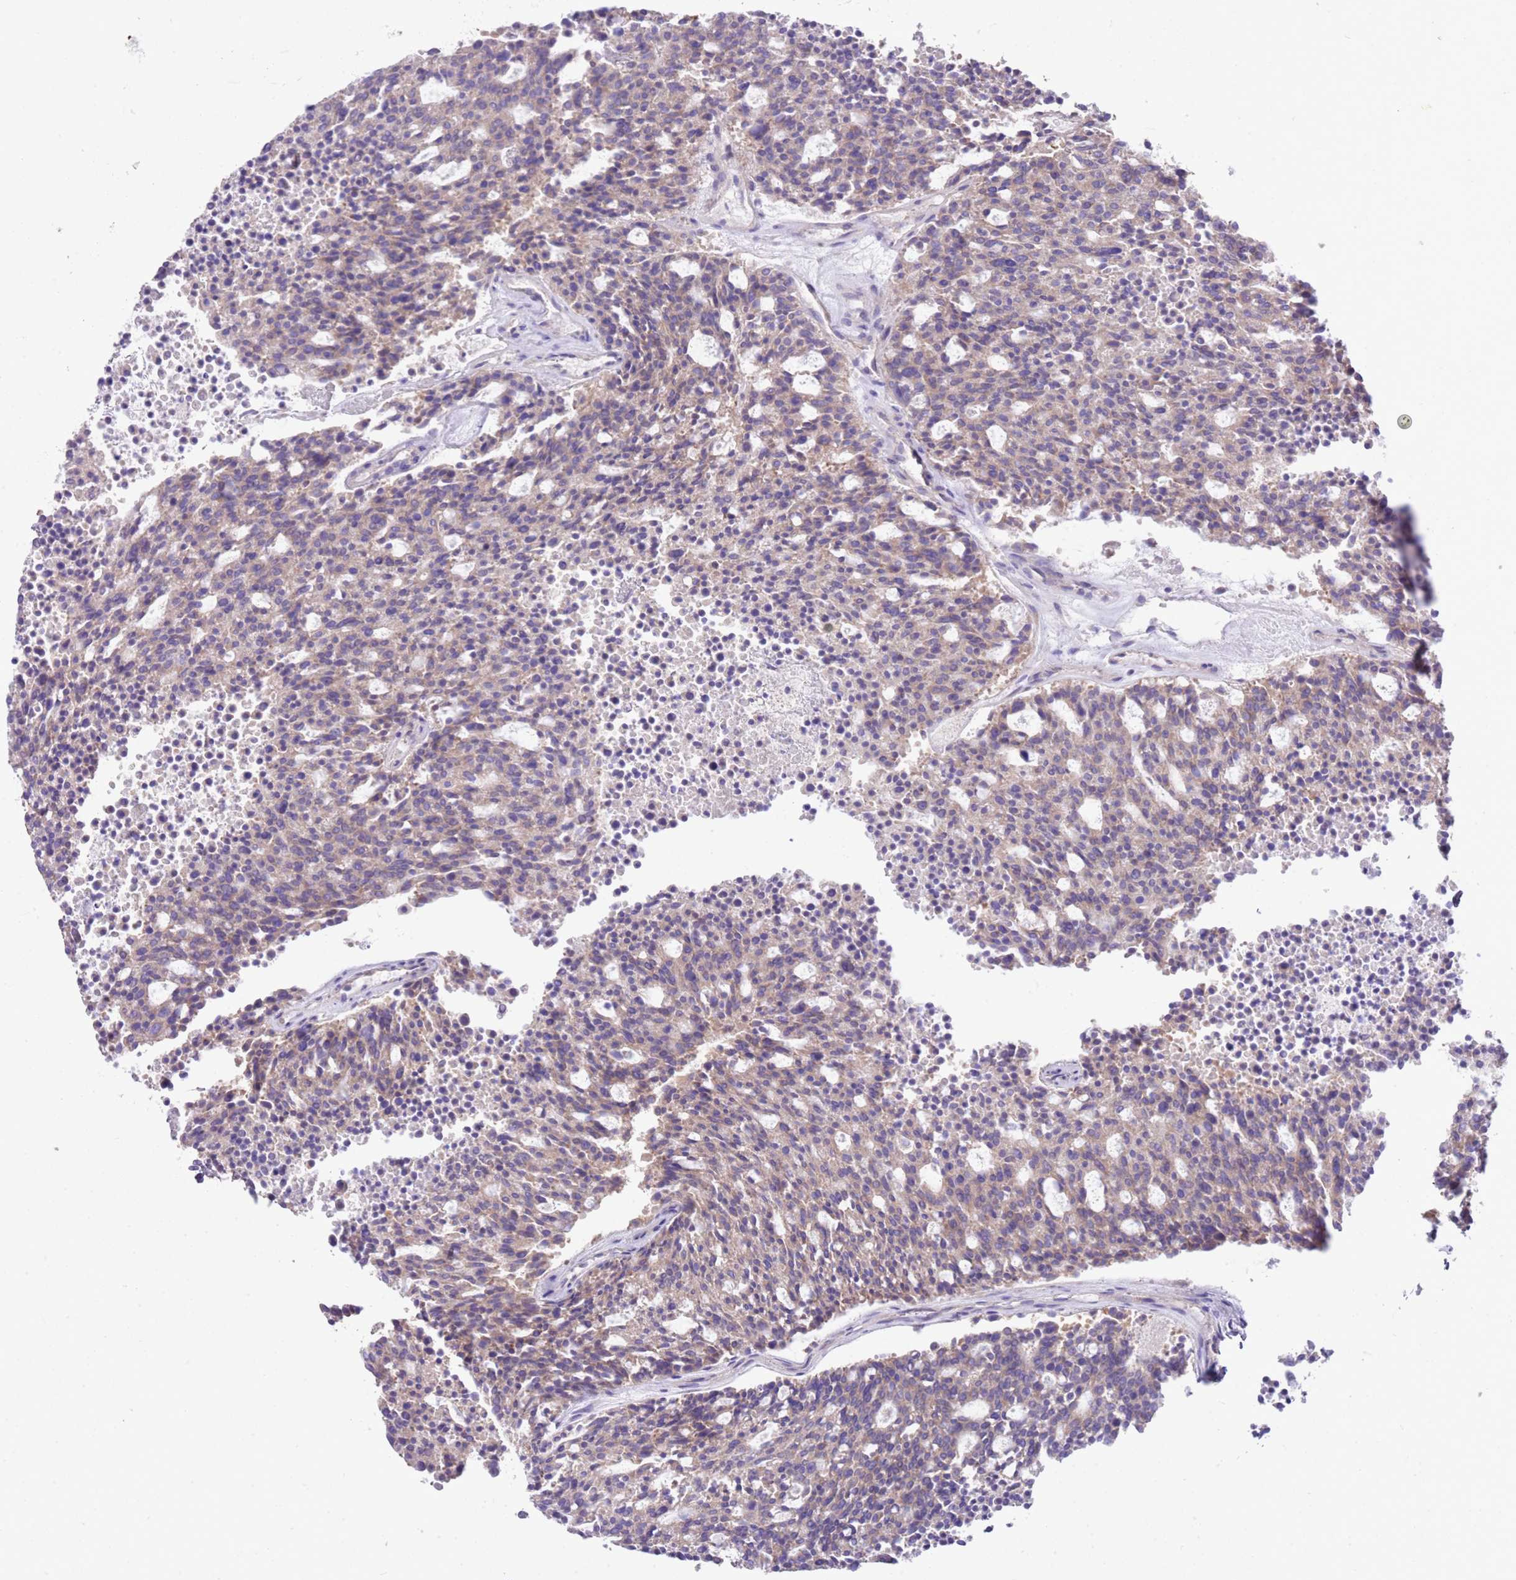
{"staining": {"intensity": "weak", "quantity": ">75%", "location": "cytoplasmic/membranous"}, "tissue": "carcinoid", "cell_type": "Tumor cells", "image_type": "cancer", "snomed": [{"axis": "morphology", "description": "Carcinoid, malignant, NOS"}, {"axis": "topography", "description": "Pancreas"}], "caption": "A histopathology image of carcinoid stained for a protein exhibits weak cytoplasmic/membranous brown staining in tumor cells.", "gene": "RPS10", "patient": {"sex": "female", "age": 54}}